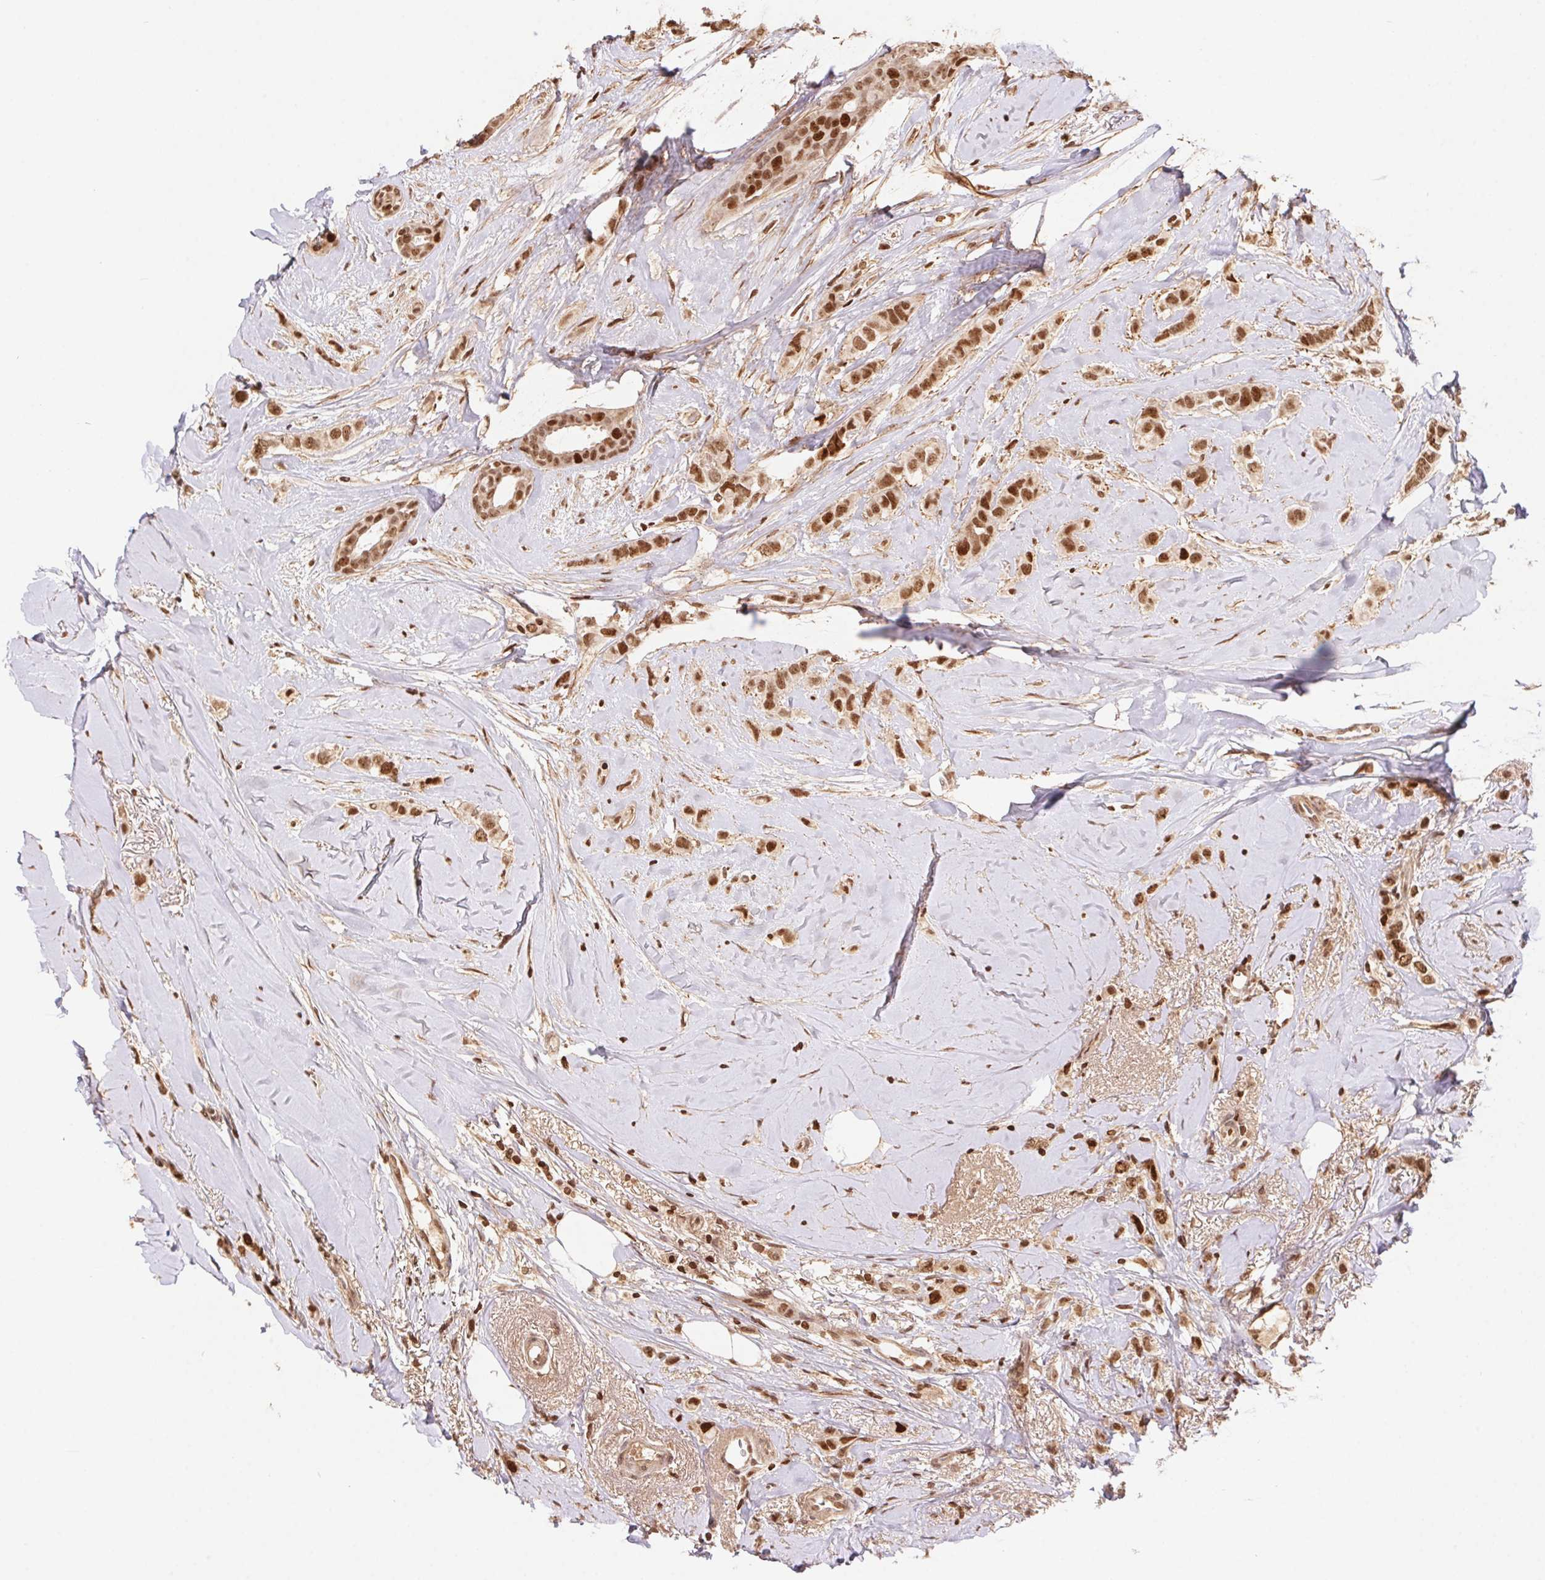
{"staining": {"intensity": "strong", "quantity": ">75%", "location": "nuclear"}, "tissue": "breast cancer", "cell_type": "Tumor cells", "image_type": "cancer", "snomed": [{"axis": "morphology", "description": "Lobular carcinoma"}, {"axis": "topography", "description": "Breast"}], "caption": "Breast cancer (lobular carcinoma) stained with immunohistochemistry (IHC) displays strong nuclear expression in approximately >75% of tumor cells.", "gene": "POLD3", "patient": {"sex": "female", "age": 66}}